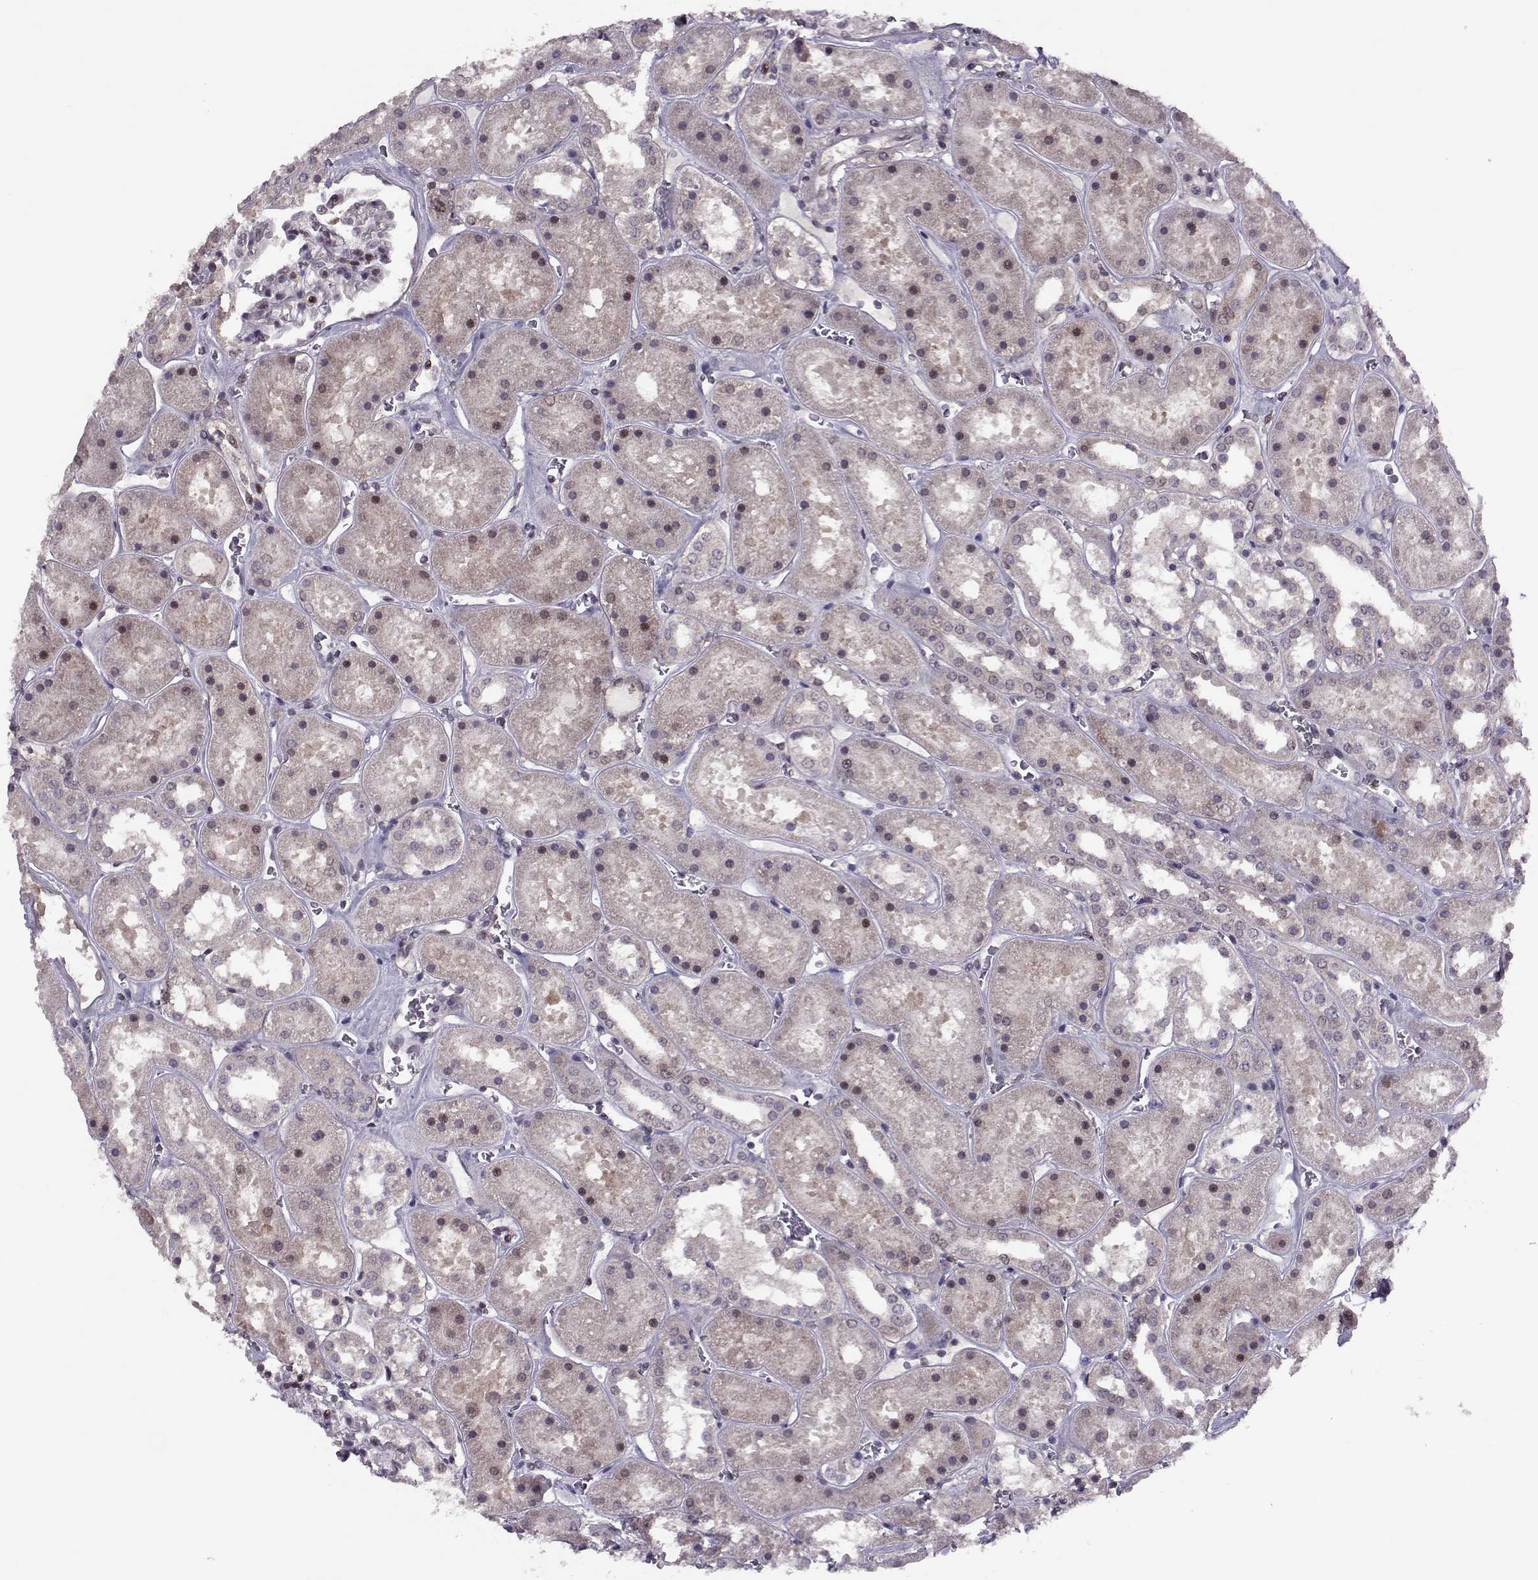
{"staining": {"intensity": "negative", "quantity": "none", "location": "none"}, "tissue": "kidney", "cell_type": "Cells in glomeruli", "image_type": "normal", "snomed": [{"axis": "morphology", "description": "Normal tissue, NOS"}, {"axis": "topography", "description": "Kidney"}], "caption": "IHC of benign human kidney reveals no expression in cells in glomeruli.", "gene": "CDK4", "patient": {"sex": "female", "age": 41}}